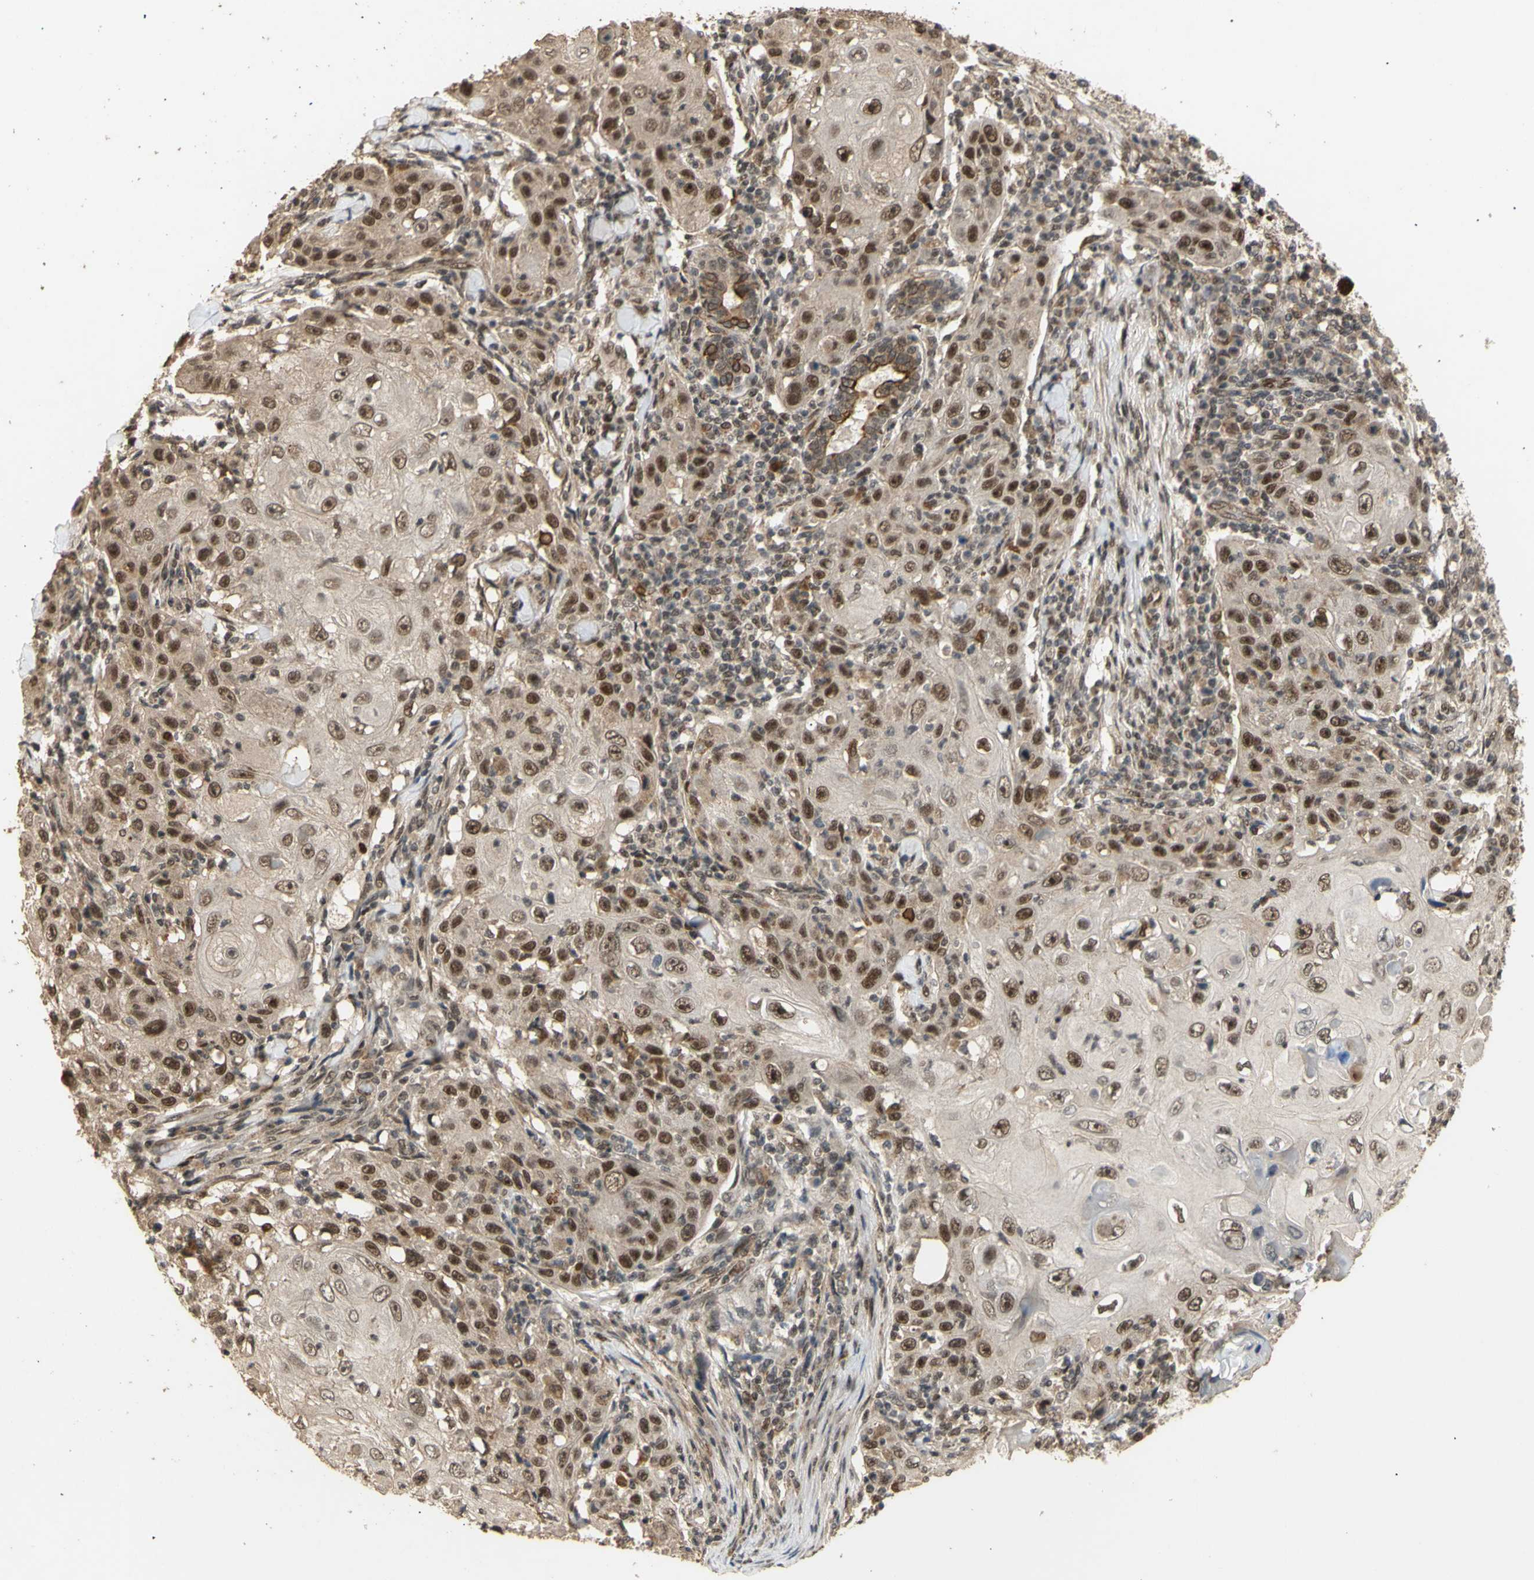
{"staining": {"intensity": "moderate", "quantity": ">75%", "location": "cytoplasmic/membranous,nuclear"}, "tissue": "skin cancer", "cell_type": "Tumor cells", "image_type": "cancer", "snomed": [{"axis": "morphology", "description": "Squamous cell carcinoma, NOS"}, {"axis": "topography", "description": "Skin"}], "caption": "Immunohistochemistry (DAB (3,3'-diaminobenzidine)) staining of squamous cell carcinoma (skin) reveals moderate cytoplasmic/membranous and nuclear protein expression in about >75% of tumor cells.", "gene": "GTF2E2", "patient": {"sex": "female", "age": 88}}